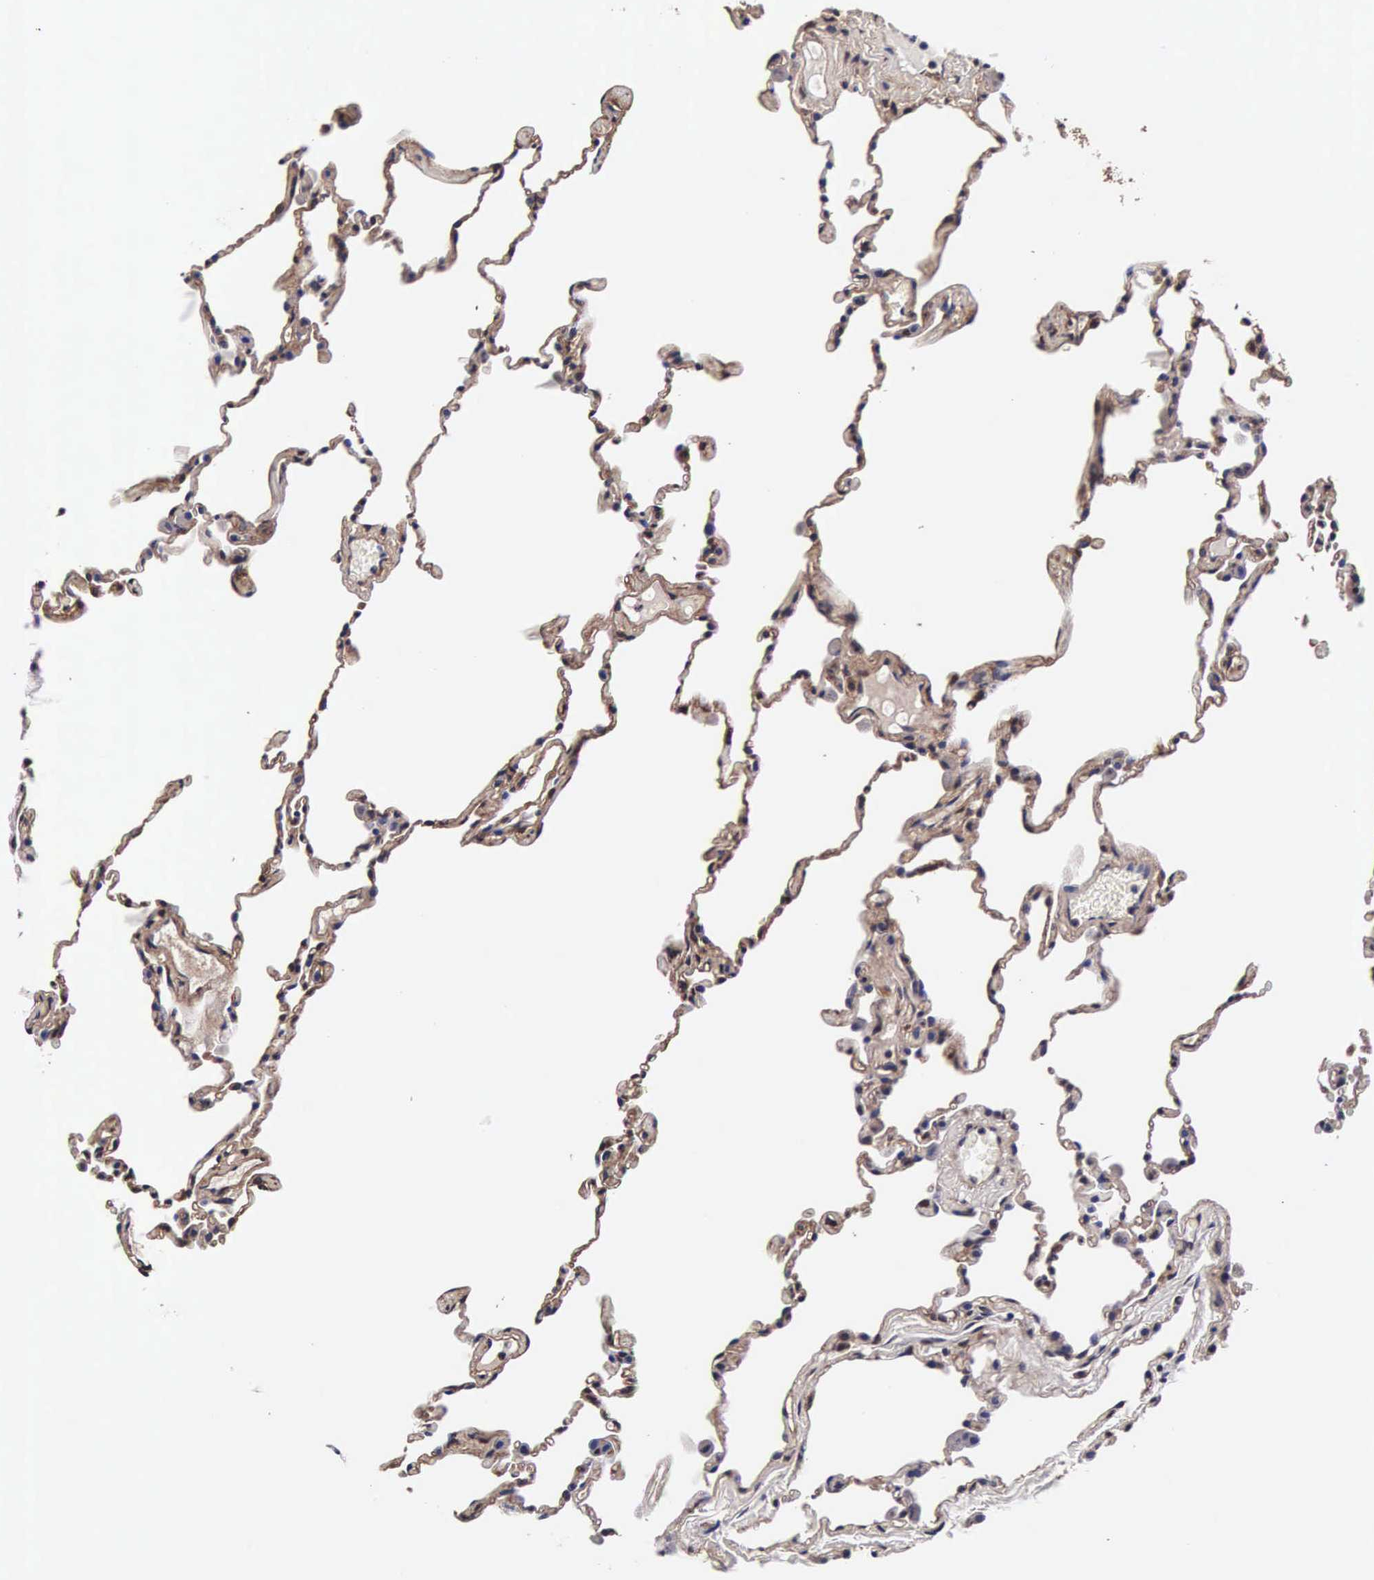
{"staining": {"intensity": "moderate", "quantity": "25%-75%", "location": "cytoplasmic/membranous,nuclear"}, "tissue": "lung", "cell_type": "Alveolar cells", "image_type": "normal", "snomed": [{"axis": "morphology", "description": "Normal tissue, NOS"}, {"axis": "topography", "description": "Lung"}], "caption": "Immunohistochemistry (IHC) histopathology image of benign lung: lung stained using immunohistochemistry (IHC) shows medium levels of moderate protein expression localized specifically in the cytoplasmic/membranous,nuclear of alveolar cells, appearing as a cytoplasmic/membranous,nuclear brown color.", "gene": "TECPR2", "patient": {"sex": "female", "age": 61}}